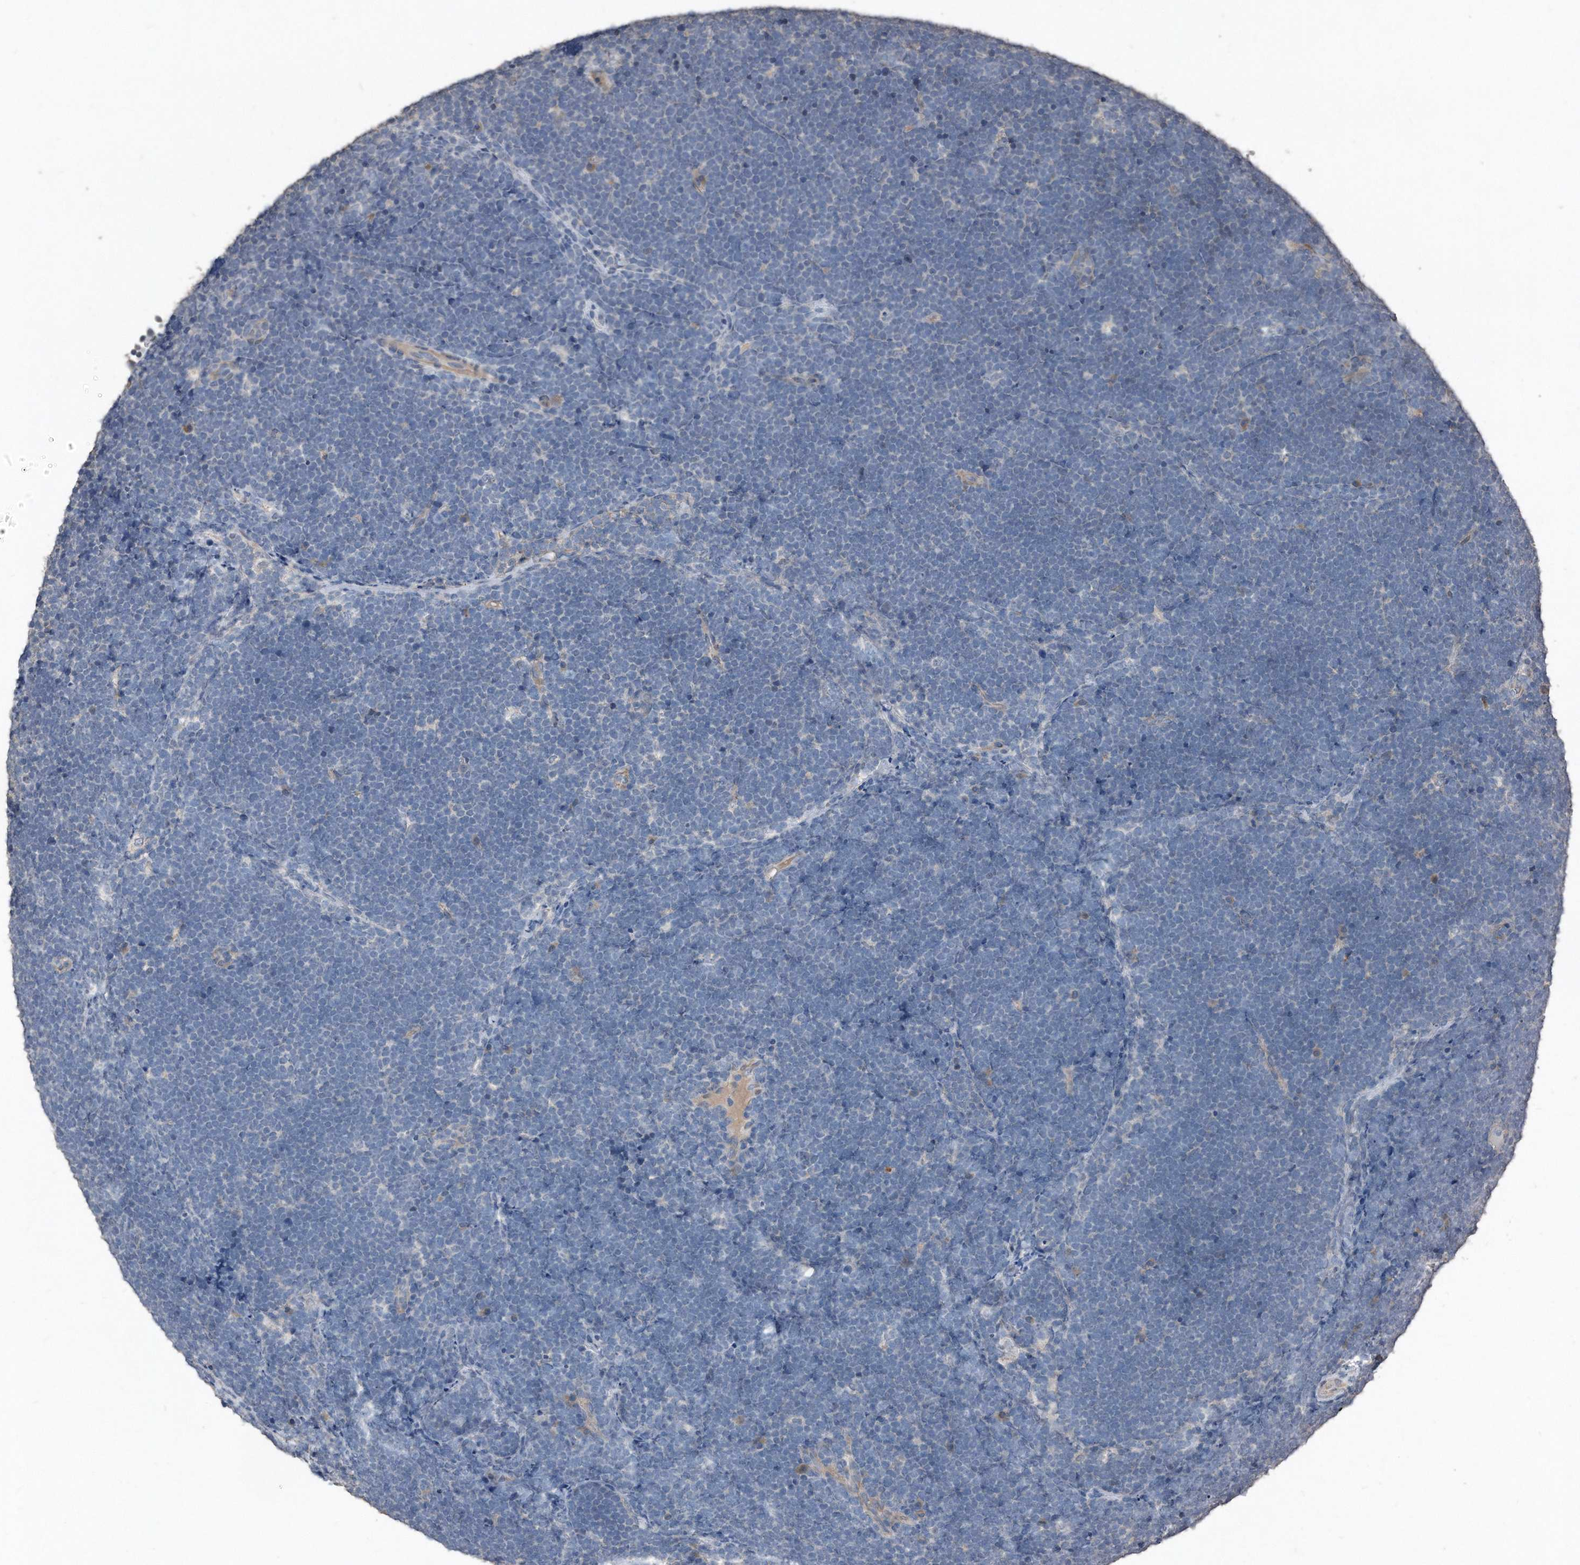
{"staining": {"intensity": "negative", "quantity": "none", "location": "none"}, "tissue": "lymphoma", "cell_type": "Tumor cells", "image_type": "cancer", "snomed": [{"axis": "morphology", "description": "Malignant lymphoma, non-Hodgkin's type, High grade"}, {"axis": "topography", "description": "Lymph node"}], "caption": "An immunohistochemistry micrograph of lymphoma is shown. There is no staining in tumor cells of lymphoma.", "gene": "ANKRD10", "patient": {"sex": "male", "age": 13}}